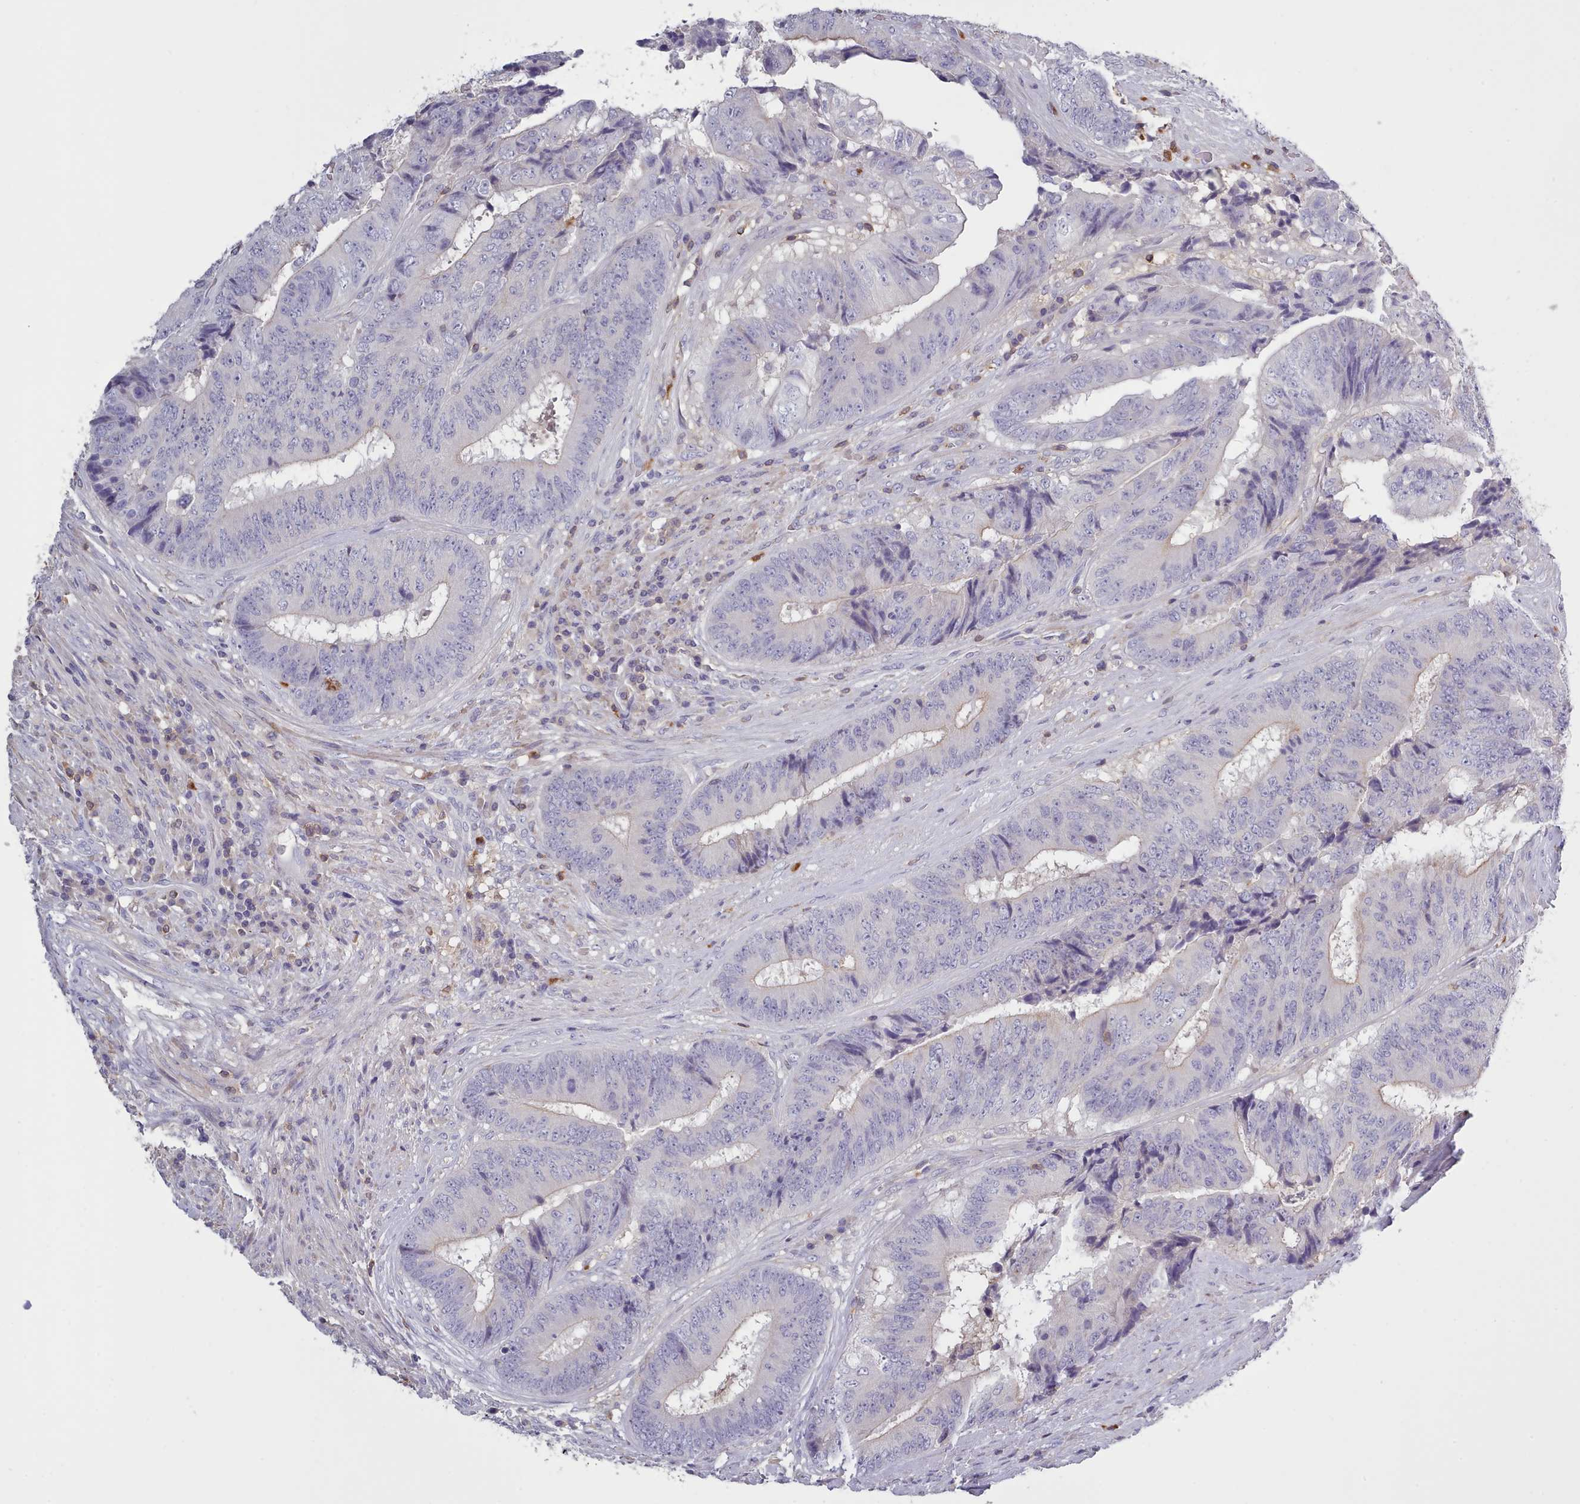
{"staining": {"intensity": "negative", "quantity": "none", "location": "none"}, "tissue": "colorectal cancer", "cell_type": "Tumor cells", "image_type": "cancer", "snomed": [{"axis": "morphology", "description": "Adenocarcinoma, NOS"}, {"axis": "topography", "description": "Rectum"}], "caption": "IHC histopathology image of colorectal cancer (adenocarcinoma) stained for a protein (brown), which reveals no staining in tumor cells. (DAB (3,3'-diaminobenzidine) IHC visualized using brightfield microscopy, high magnification).", "gene": "RAC2", "patient": {"sex": "male", "age": 72}}